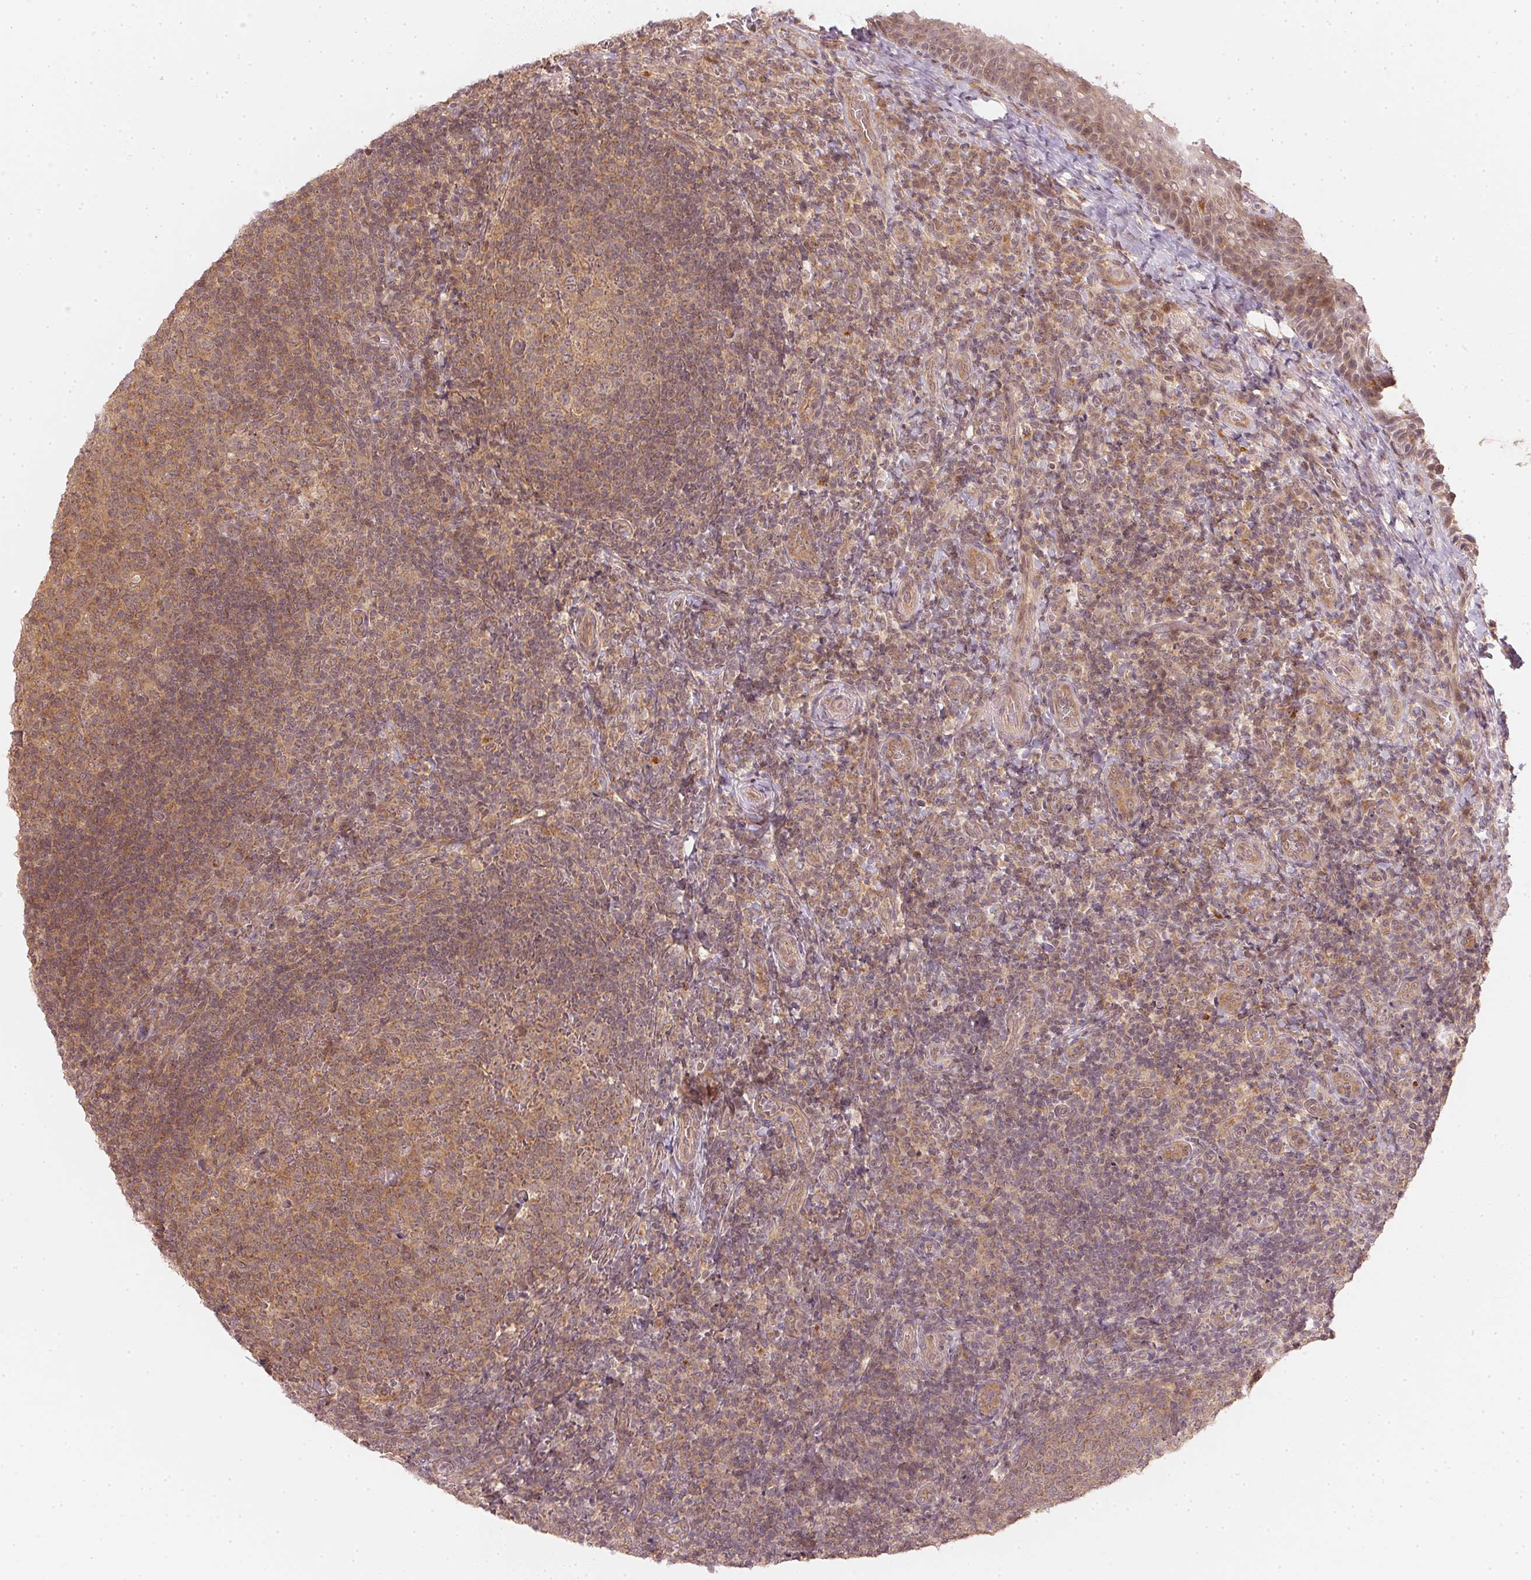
{"staining": {"intensity": "moderate", "quantity": ">75%", "location": "cytoplasmic/membranous"}, "tissue": "tonsil", "cell_type": "Germinal center cells", "image_type": "normal", "snomed": [{"axis": "morphology", "description": "Normal tissue, NOS"}, {"axis": "topography", "description": "Tonsil"}], "caption": "Benign tonsil demonstrates moderate cytoplasmic/membranous staining in about >75% of germinal center cells, visualized by immunohistochemistry.", "gene": "WDR54", "patient": {"sex": "male", "age": 17}}